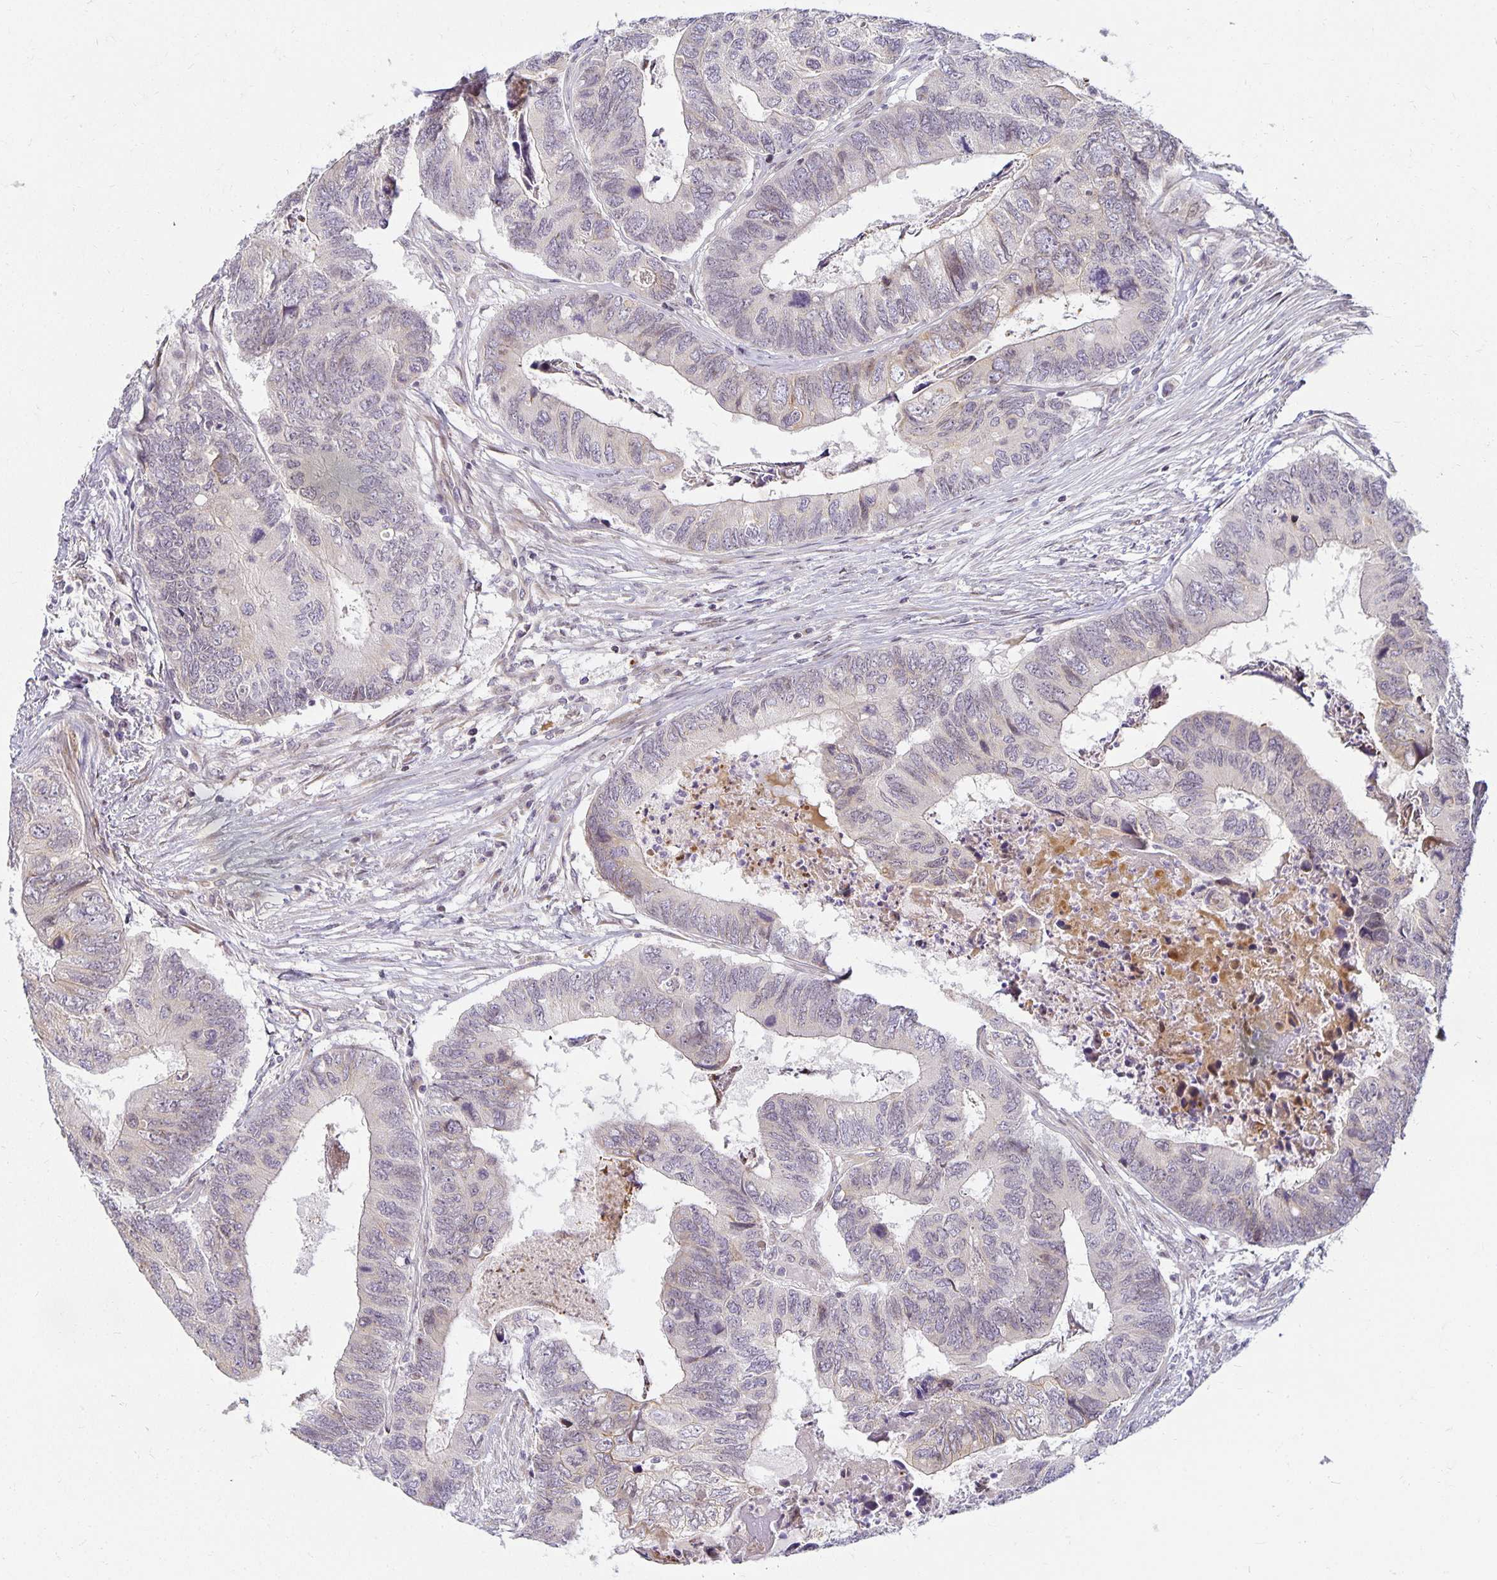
{"staining": {"intensity": "weak", "quantity": "<25%", "location": "cytoplasmic/membranous,nuclear"}, "tissue": "colorectal cancer", "cell_type": "Tumor cells", "image_type": "cancer", "snomed": [{"axis": "morphology", "description": "Adenocarcinoma, NOS"}, {"axis": "topography", "description": "Colon"}], "caption": "Tumor cells show no significant protein staining in colorectal cancer.", "gene": "EHF", "patient": {"sex": "female", "age": 67}}